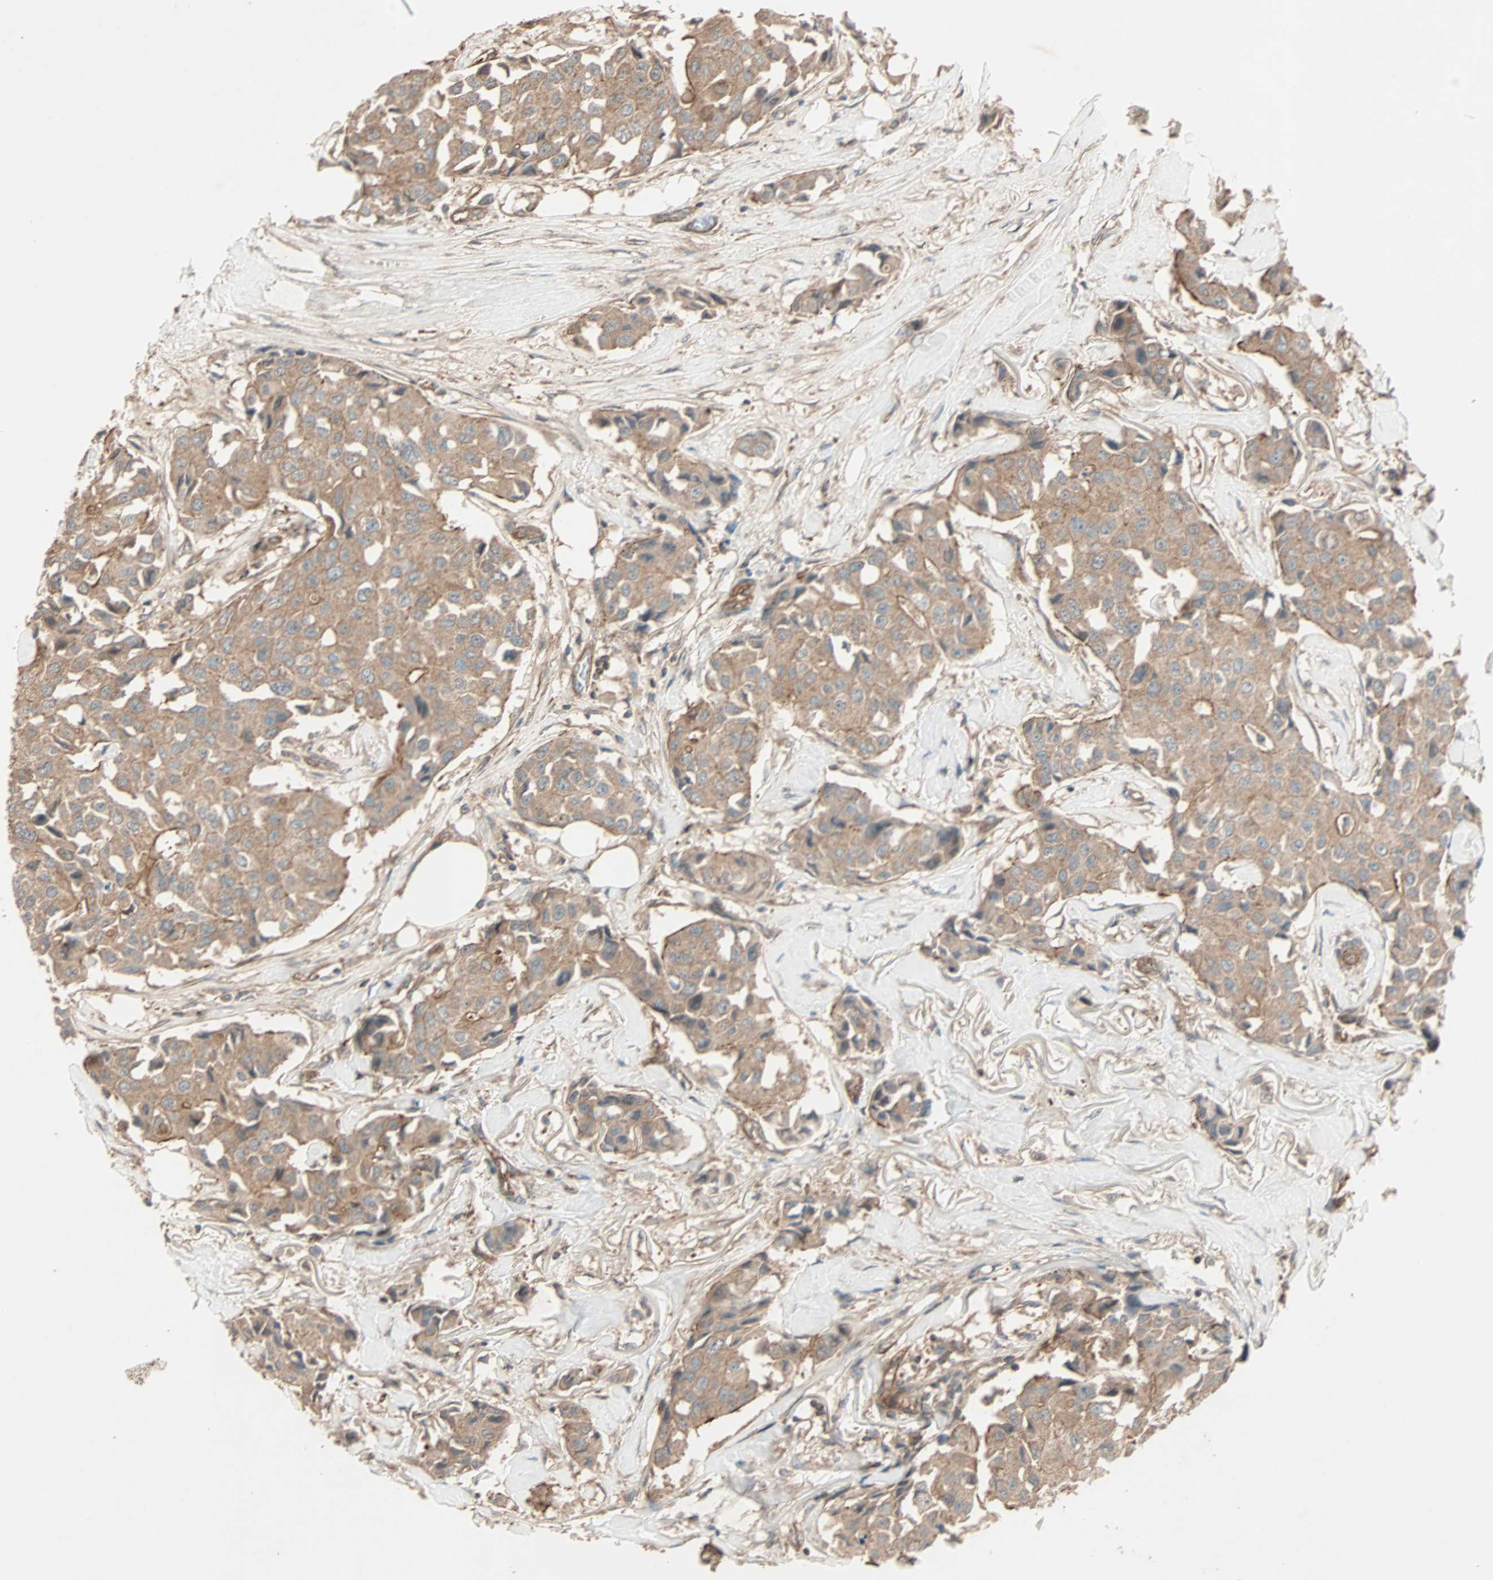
{"staining": {"intensity": "moderate", "quantity": ">75%", "location": "cytoplasmic/membranous"}, "tissue": "breast cancer", "cell_type": "Tumor cells", "image_type": "cancer", "snomed": [{"axis": "morphology", "description": "Duct carcinoma"}, {"axis": "topography", "description": "Breast"}], "caption": "A brown stain highlights moderate cytoplasmic/membranous positivity of a protein in breast infiltrating ductal carcinoma tumor cells. (Brightfield microscopy of DAB IHC at high magnification).", "gene": "GCK", "patient": {"sex": "female", "age": 80}}